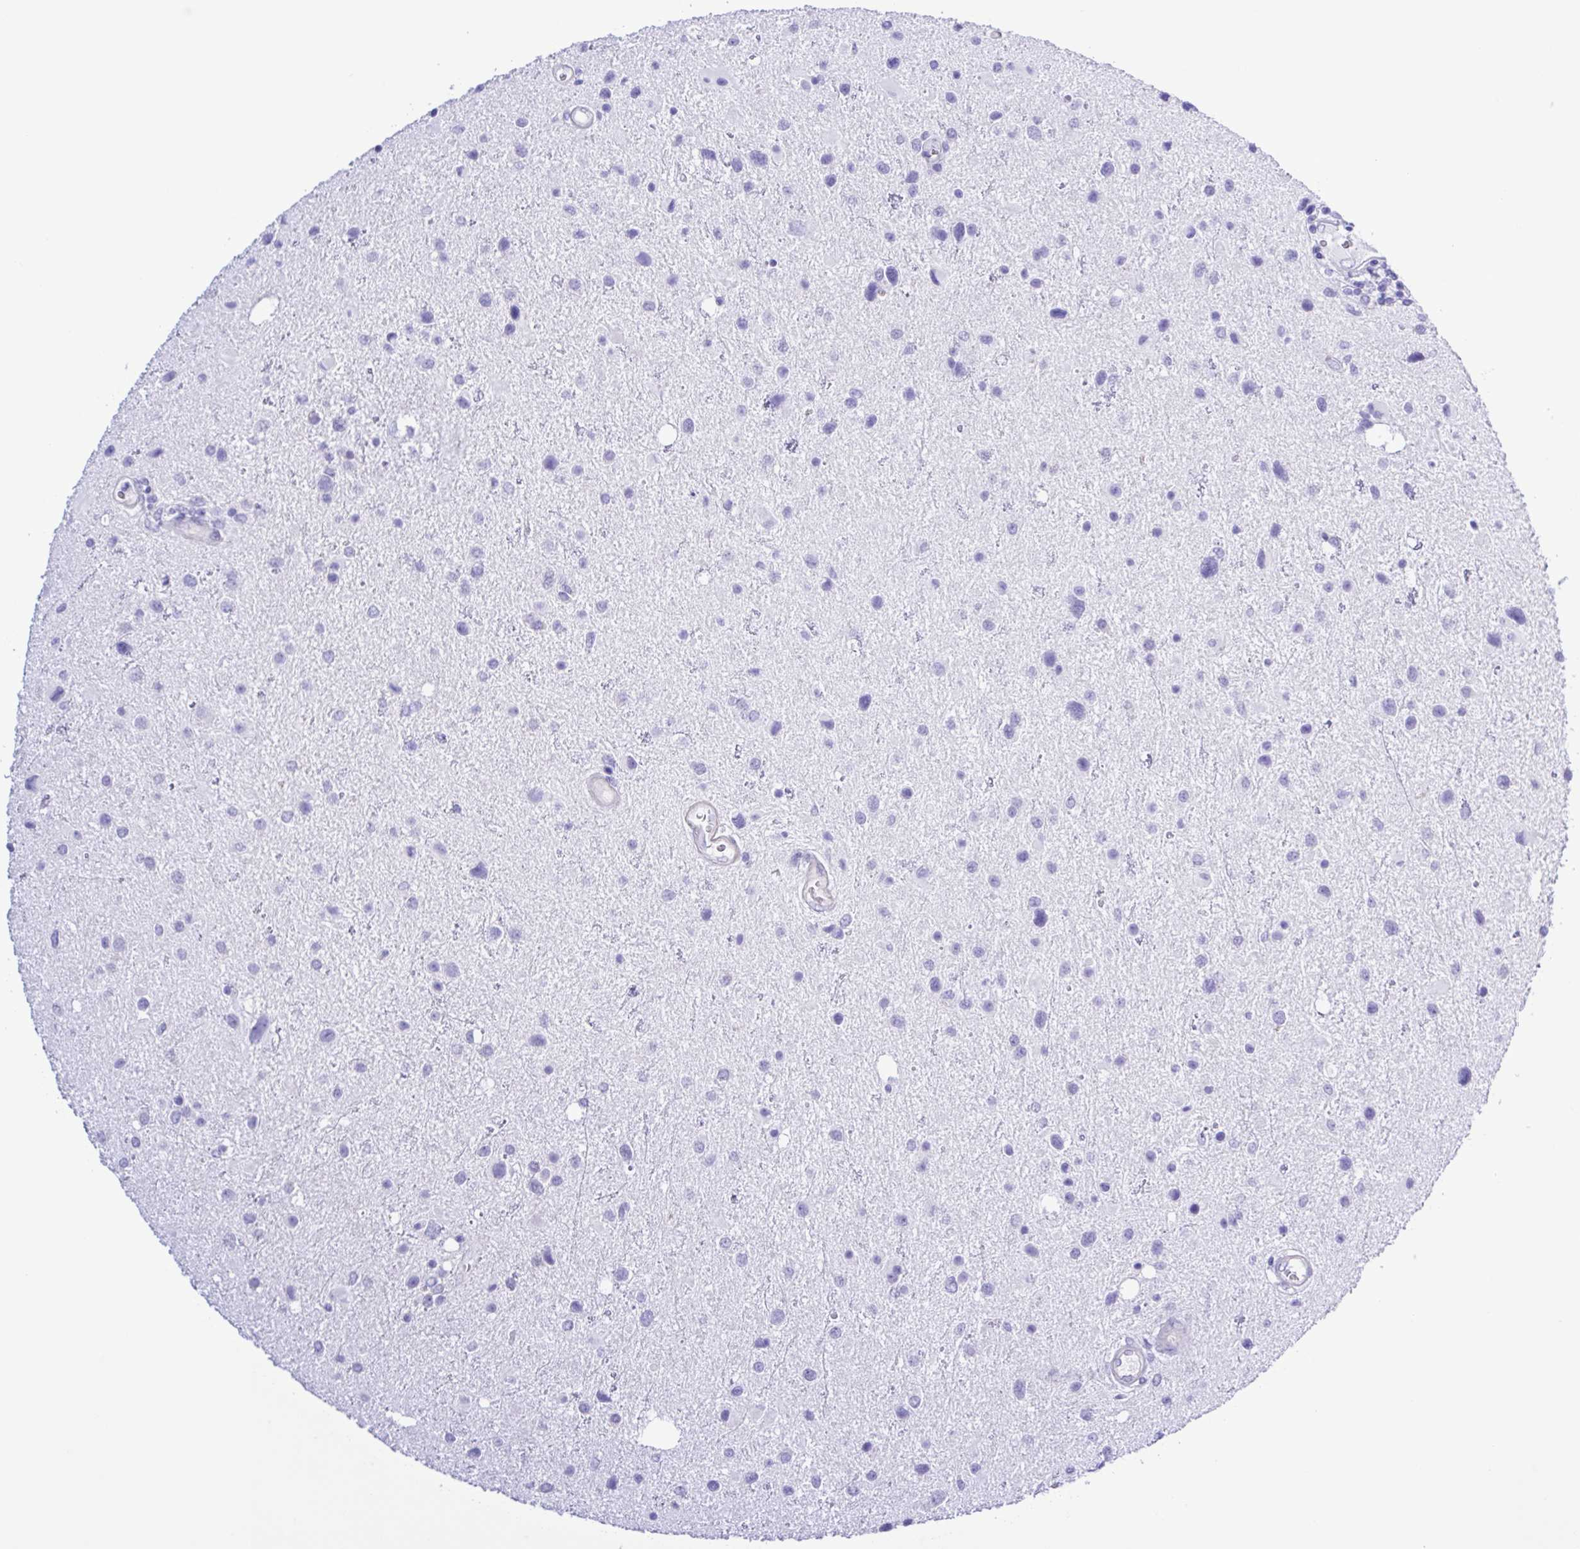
{"staining": {"intensity": "negative", "quantity": "none", "location": "none"}, "tissue": "glioma", "cell_type": "Tumor cells", "image_type": "cancer", "snomed": [{"axis": "morphology", "description": "Glioma, malignant, Low grade"}, {"axis": "topography", "description": "Brain"}], "caption": "The immunohistochemistry micrograph has no significant positivity in tumor cells of malignant glioma (low-grade) tissue. Brightfield microscopy of IHC stained with DAB (brown) and hematoxylin (blue), captured at high magnification.", "gene": "CYP11A1", "patient": {"sex": "female", "age": 32}}